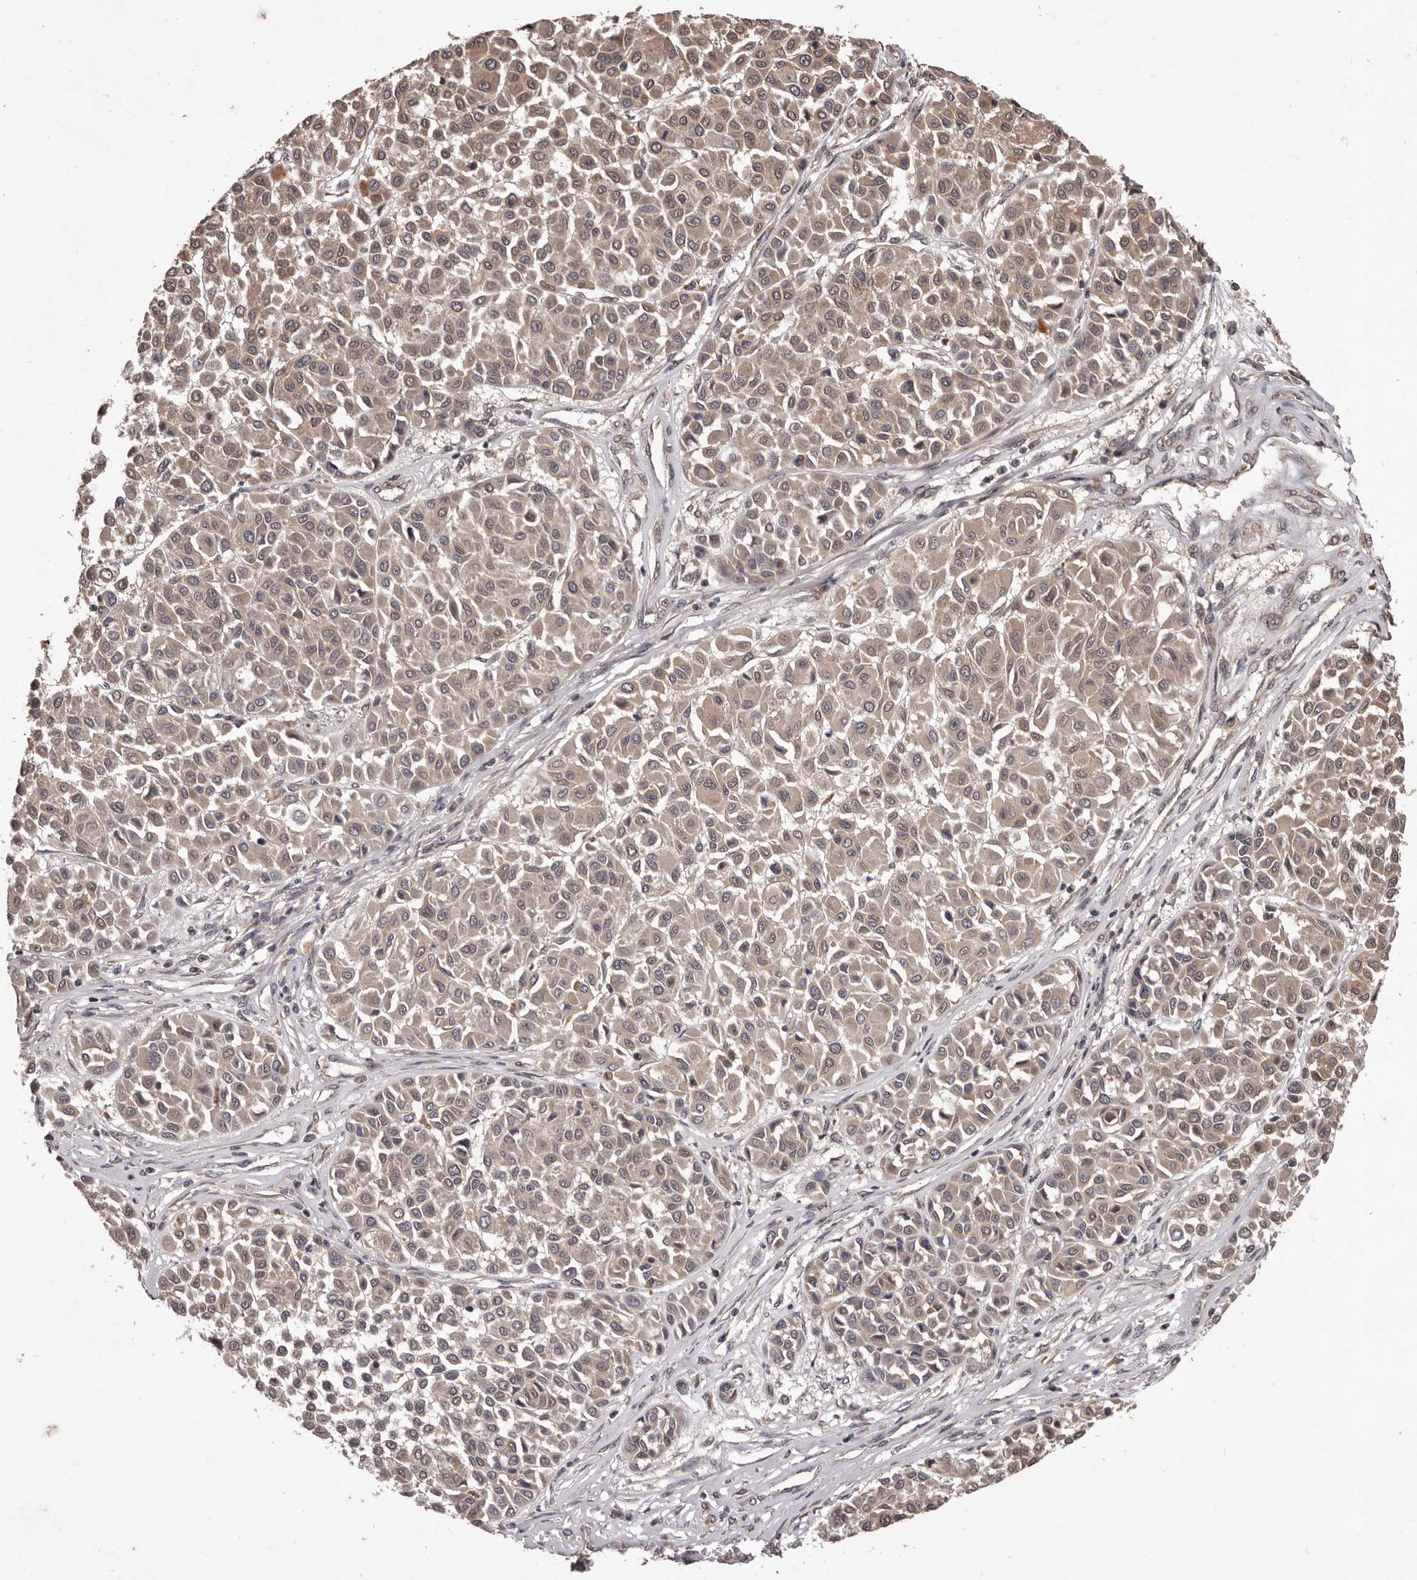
{"staining": {"intensity": "weak", "quantity": ">75%", "location": "cytoplasmic/membranous"}, "tissue": "melanoma", "cell_type": "Tumor cells", "image_type": "cancer", "snomed": [{"axis": "morphology", "description": "Malignant melanoma, Metastatic site"}, {"axis": "topography", "description": "Soft tissue"}], "caption": "Immunohistochemical staining of human melanoma shows weak cytoplasmic/membranous protein positivity in about >75% of tumor cells.", "gene": "CELF3", "patient": {"sex": "male", "age": 41}}